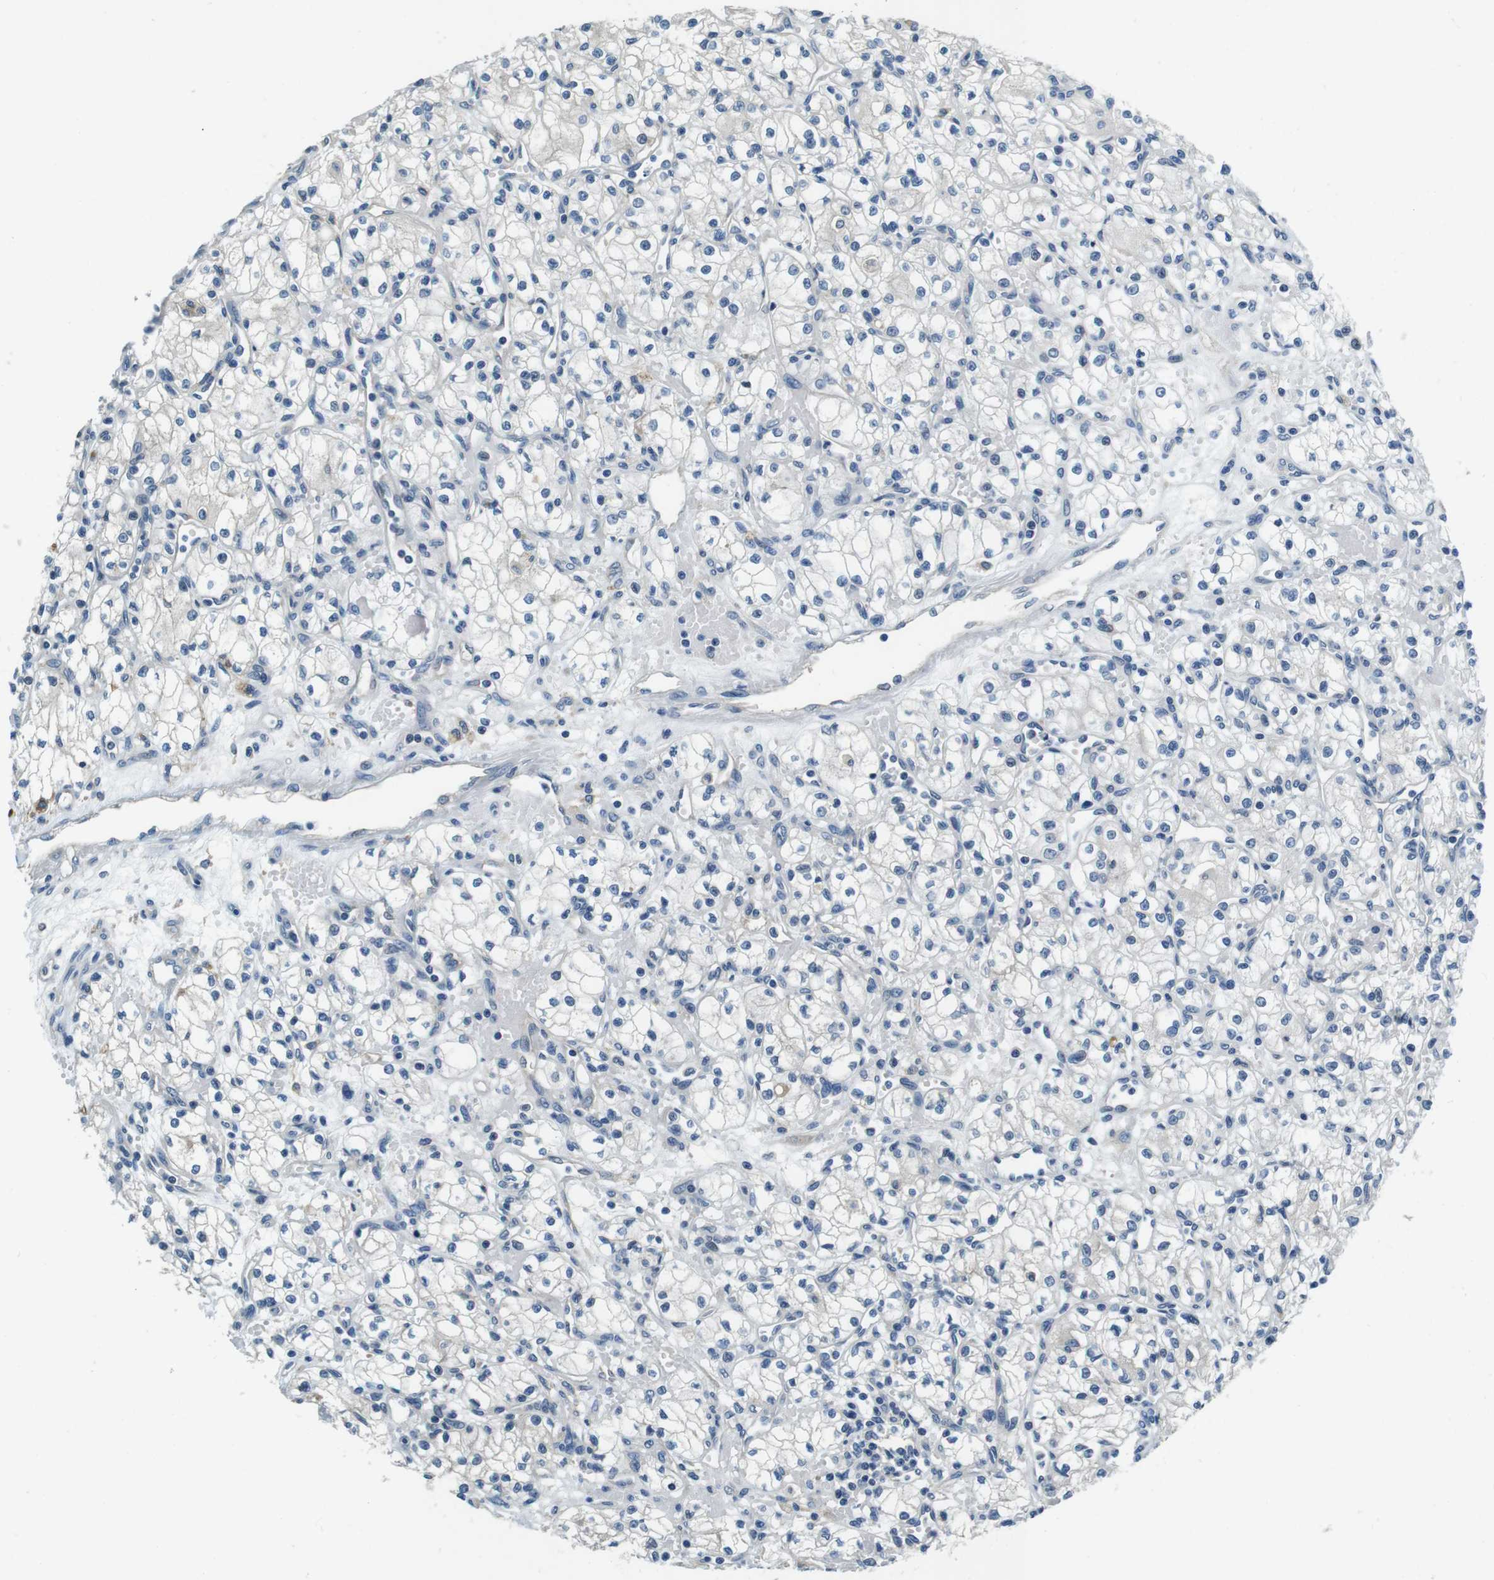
{"staining": {"intensity": "negative", "quantity": "none", "location": "none"}, "tissue": "renal cancer", "cell_type": "Tumor cells", "image_type": "cancer", "snomed": [{"axis": "morphology", "description": "Normal tissue, NOS"}, {"axis": "morphology", "description": "Adenocarcinoma, NOS"}, {"axis": "topography", "description": "Kidney"}], "caption": "This is a photomicrograph of immunohistochemistry staining of renal cancer (adenocarcinoma), which shows no positivity in tumor cells.", "gene": "KCNJ5", "patient": {"sex": "male", "age": 59}}